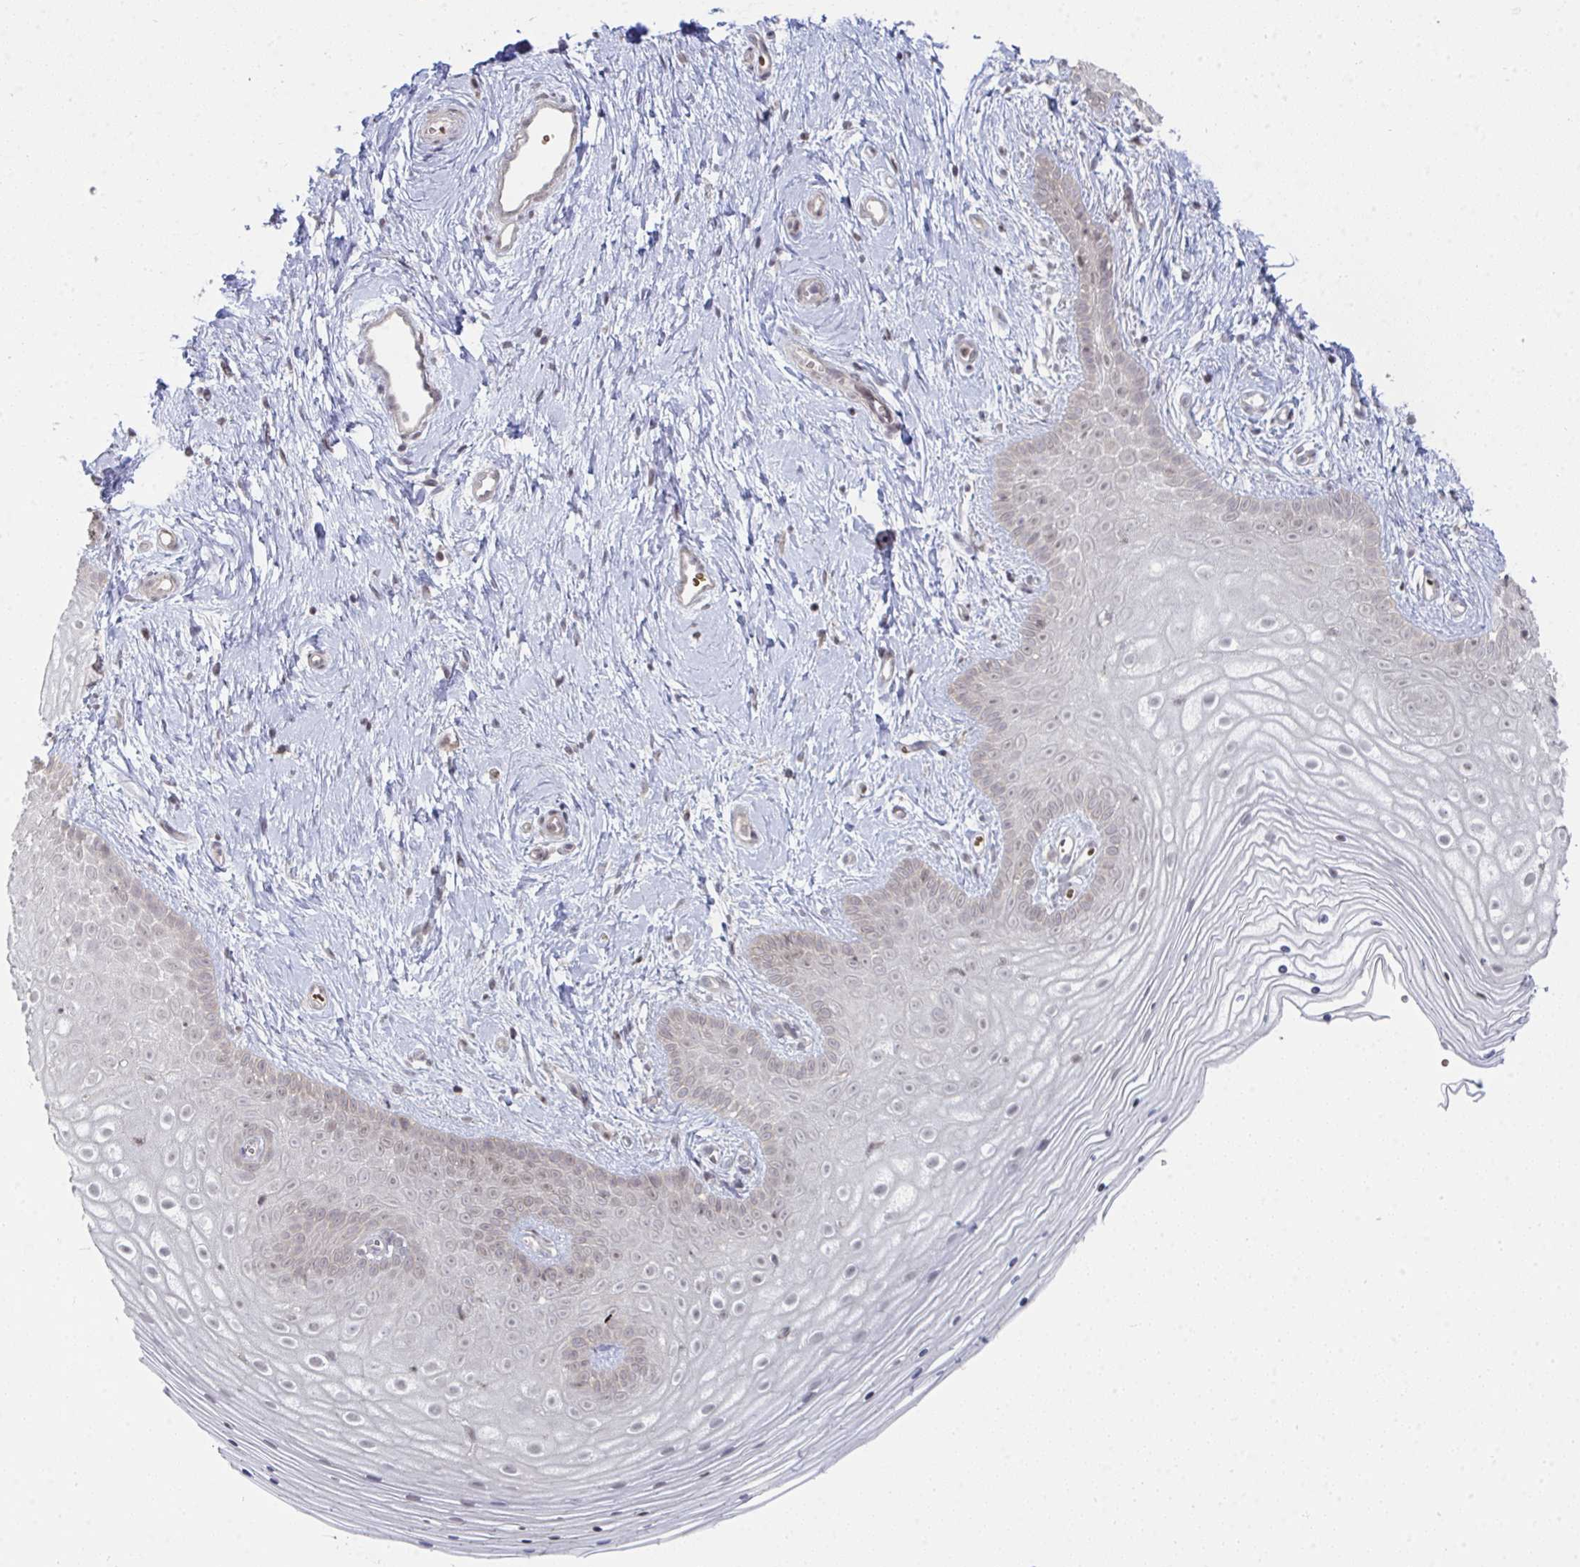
{"staining": {"intensity": "weak", "quantity": "<25%", "location": "nuclear"}, "tissue": "vagina", "cell_type": "Squamous epithelial cells", "image_type": "normal", "snomed": [{"axis": "morphology", "description": "Normal tissue, NOS"}, {"axis": "topography", "description": "Vagina"}], "caption": "The IHC histopathology image has no significant staining in squamous epithelial cells of vagina. The staining is performed using DAB brown chromogen with nuclei counter-stained in using hematoxylin.", "gene": "SAP30", "patient": {"sex": "female", "age": 38}}